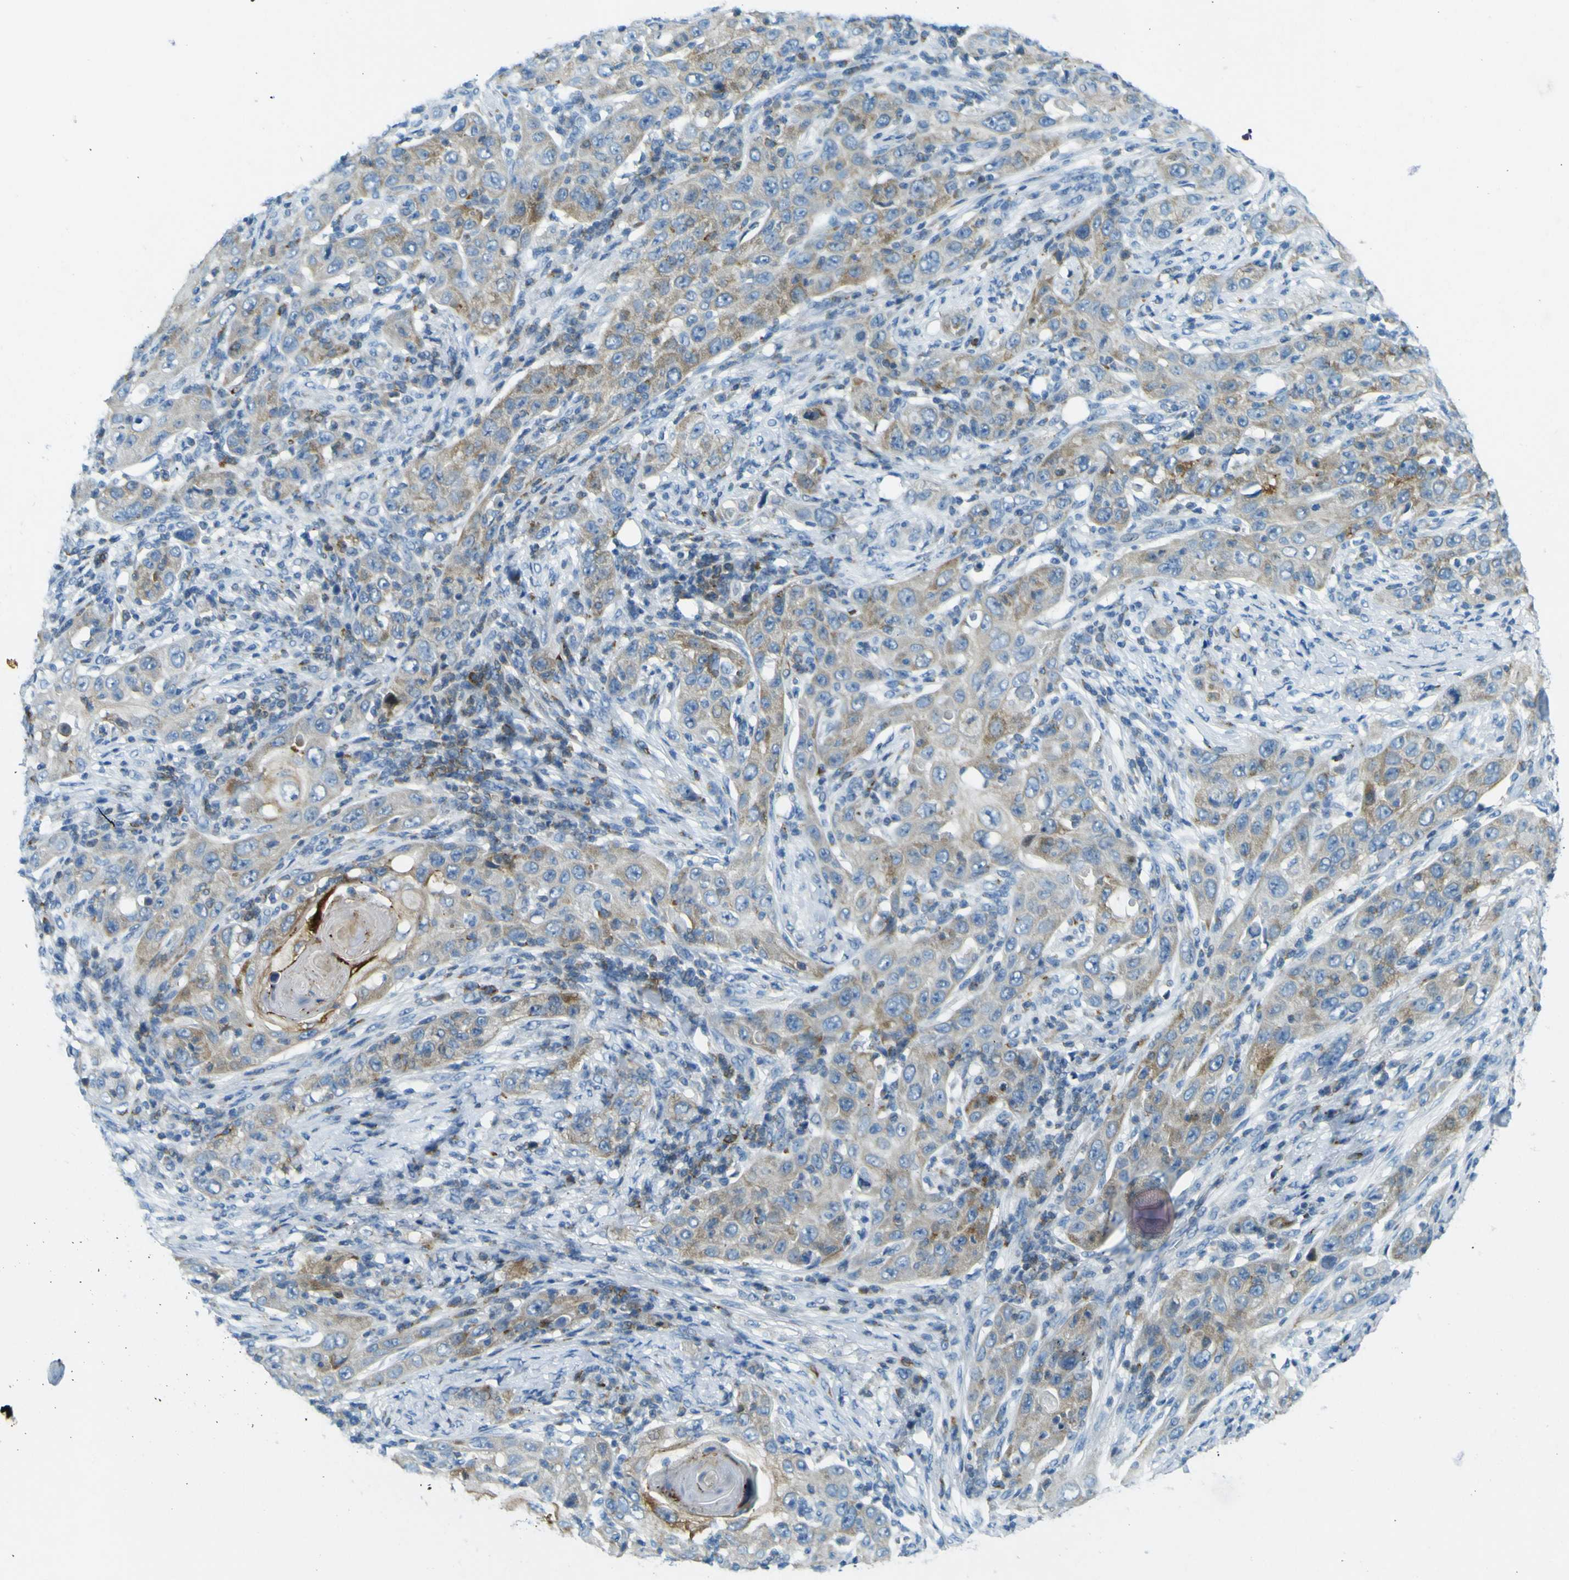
{"staining": {"intensity": "moderate", "quantity": "25%-75%", "location": "cytoplasmic/membranous"}, "tissue": "skin cancer", "cell_type": "Tumor cells", "image_type": "cancer", "snomed": [{"axis": "morphology", "description": "Squamous cell carcinoma, NOS"}, {"axis": "topography", "description": "Skin"}], "caption": "The micrograph shows staining of skin squamous cell carcinoma, revealing moderate cytoplasmic/membranous protein expression (brown color) within tumor cells. The protein is shown in brown color, while the nuclei are stained blue.", "gene": "SORCS1", "patient": {"sex": "female", "age": 88}}